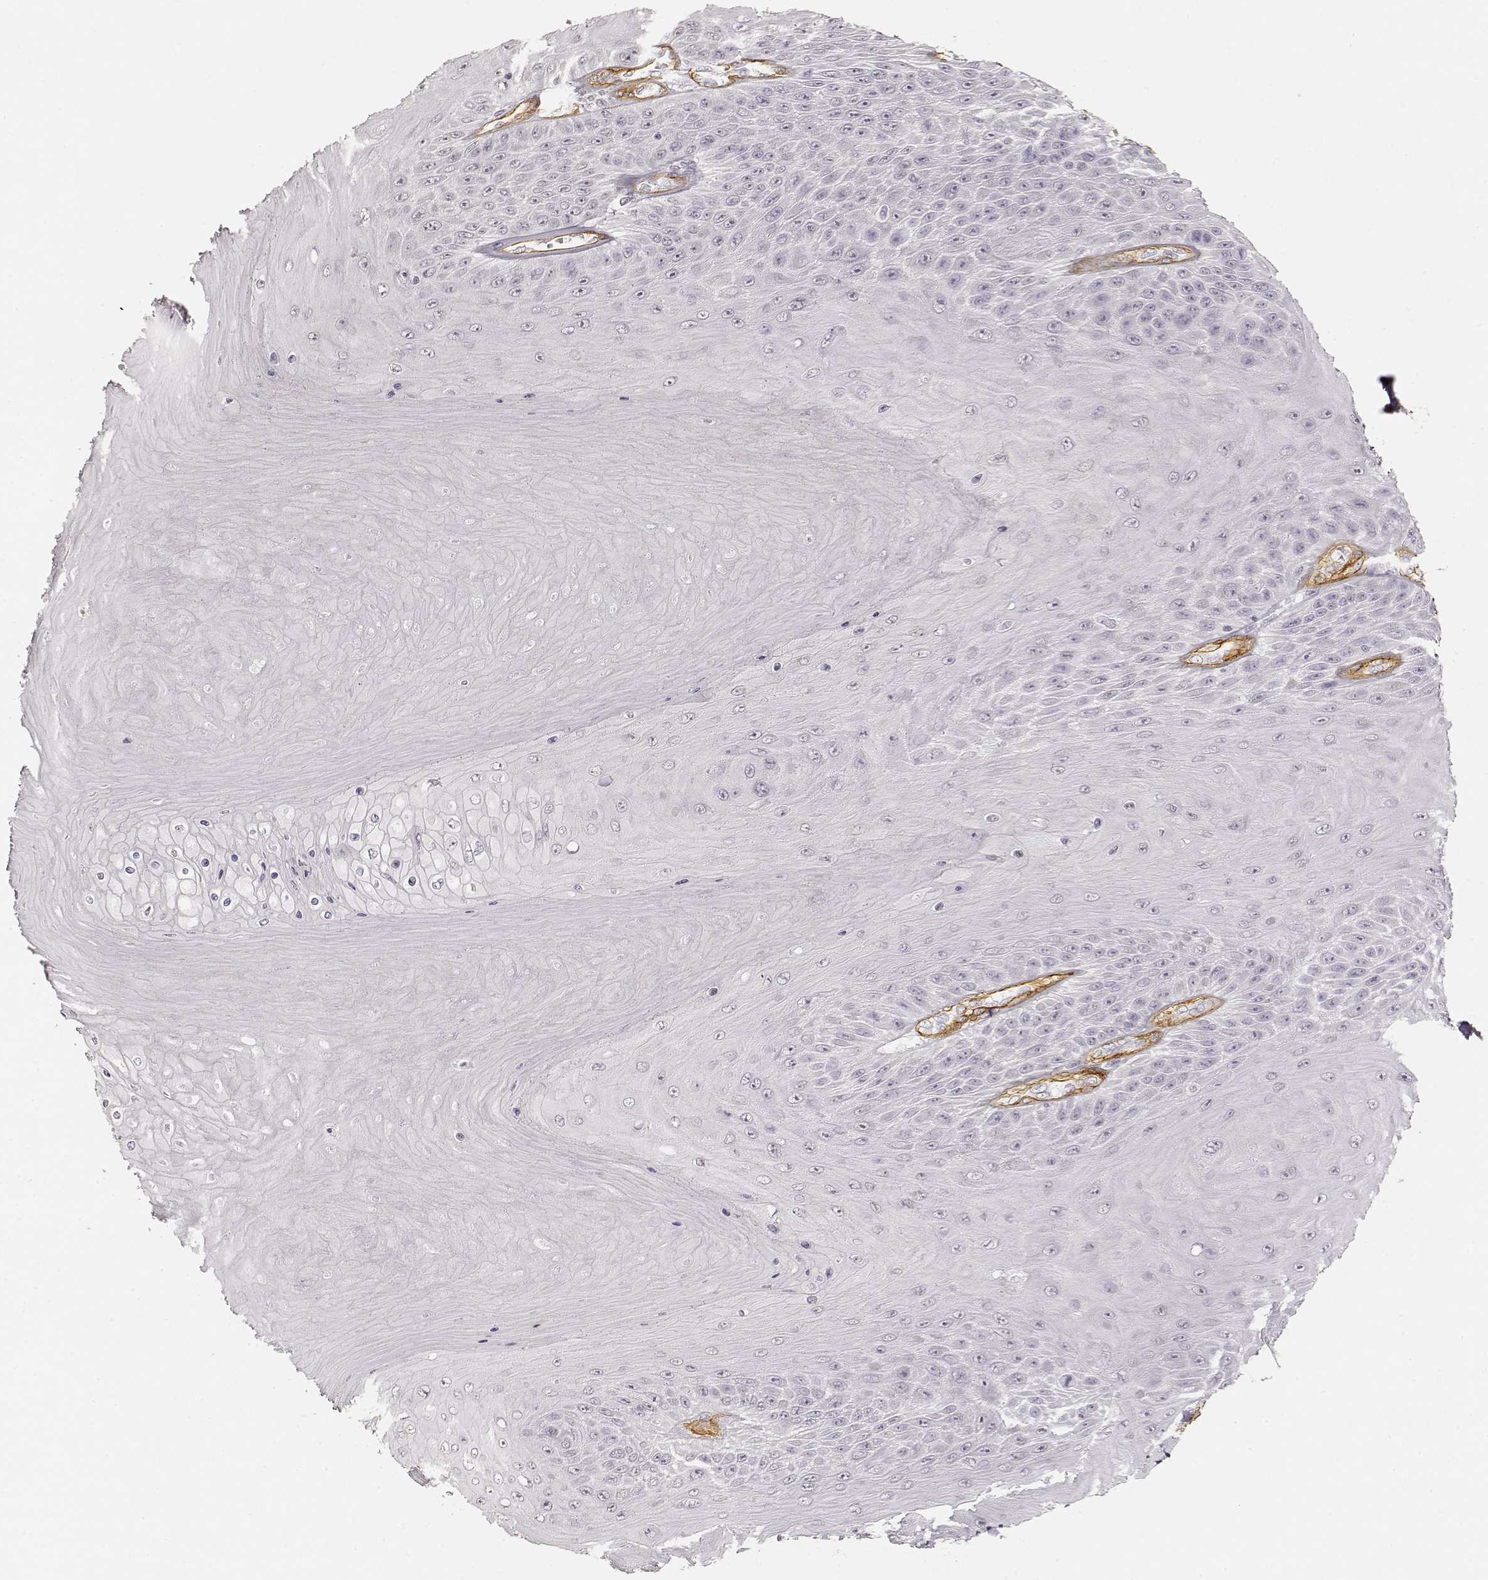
{"staining": {"intensity": "negative", "quantity": "none", "location": "none"}, "tissue": "skin cancer", "cell_type": "Tumor cells", "image_type": "cancer", "snomed": [{"axis": "morphology", "description": "Squamous cell carcinoma, NOS"}, {"axis": "topography", "description": "Skin"}], "caption": "IHC of human skin cancer reveals no staining in tumor cells.", "gene": "LAMA4", "patient": {"sex": "male", "age": 62}}